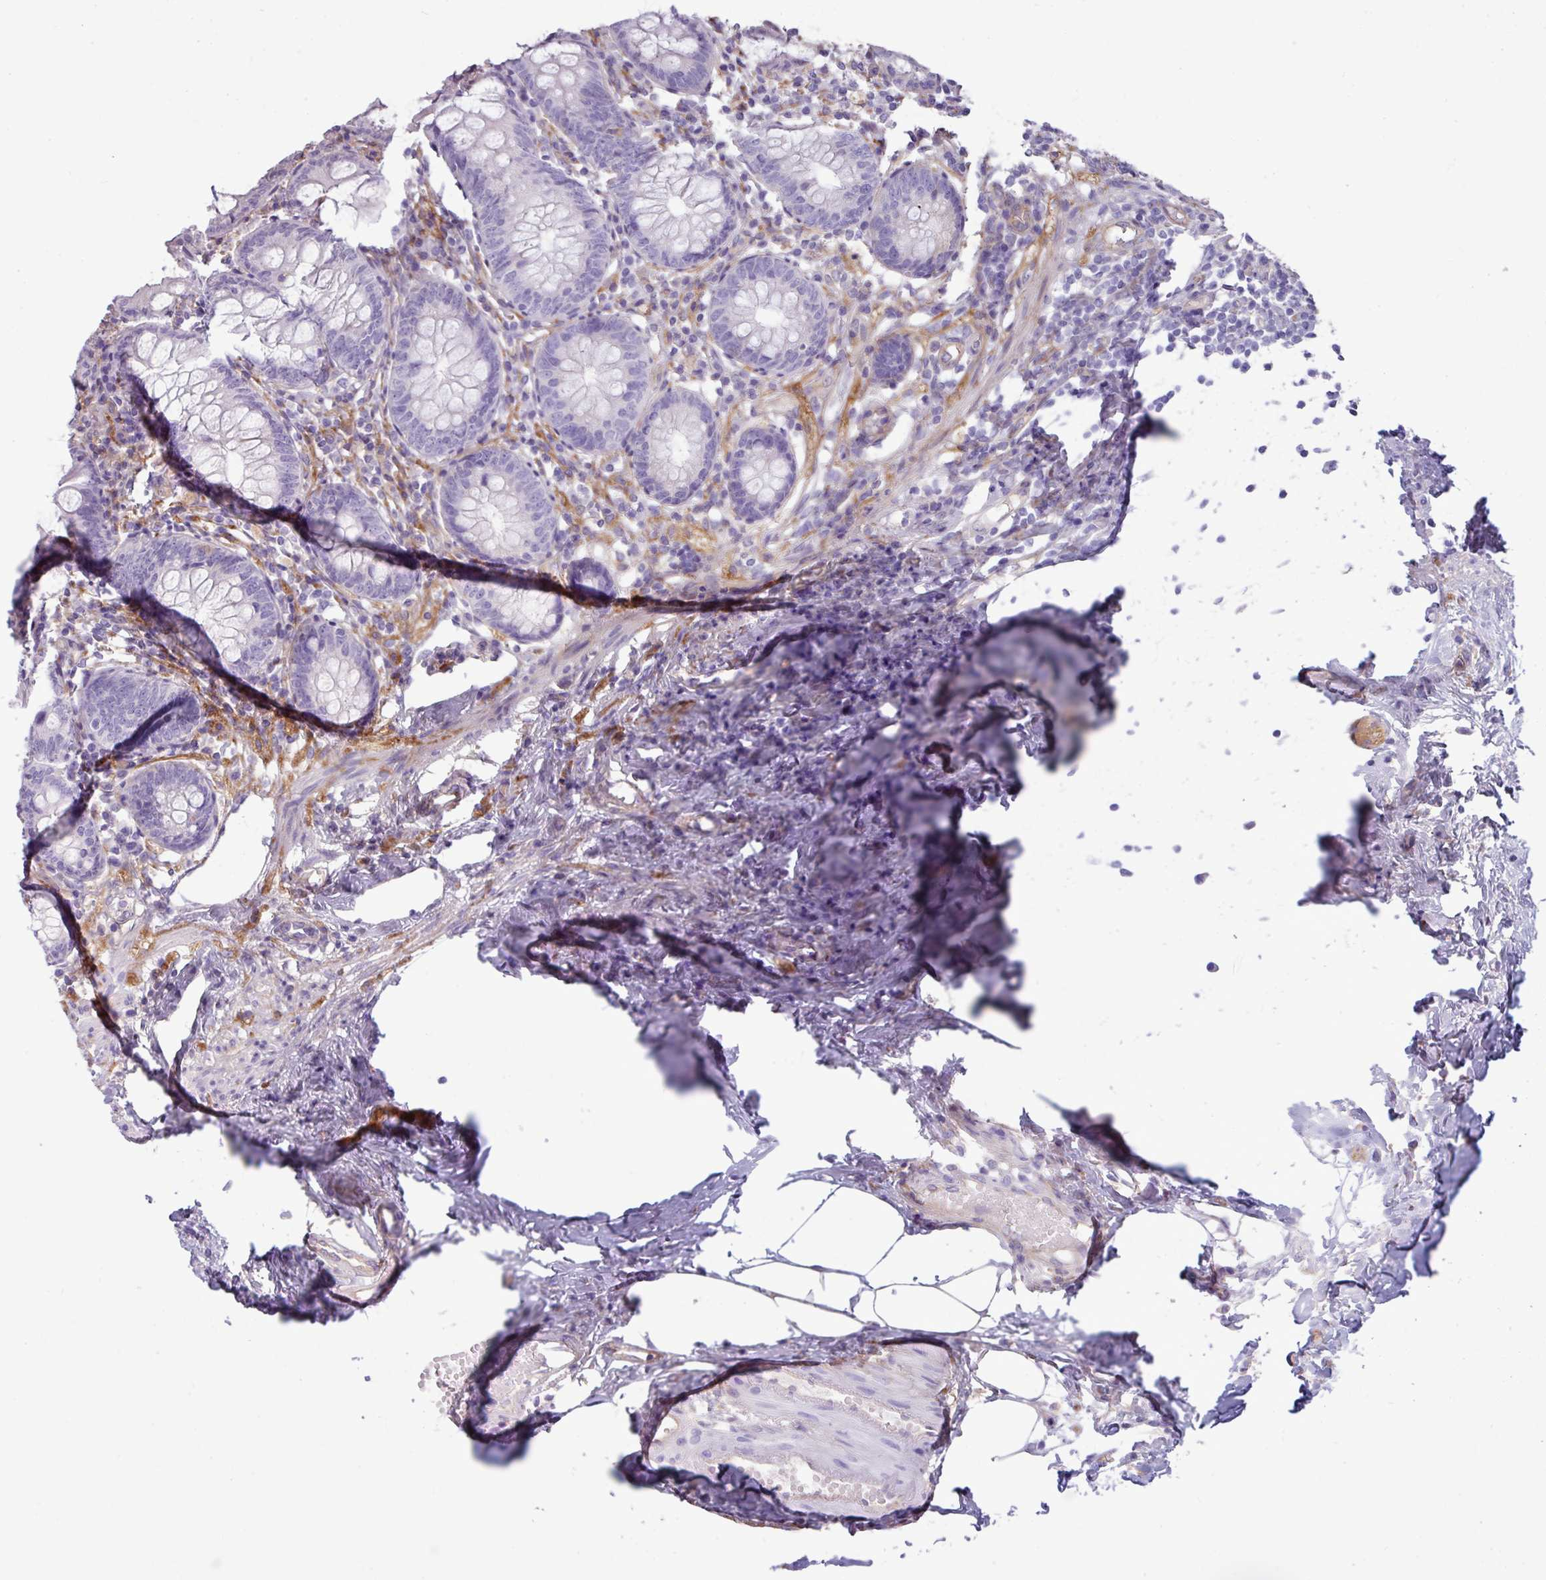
{"staining": {"intensity": "negative", "quantity": "none", "location": "none"}, "tissue": "appendix", "cell_type": "Glandular cells", "image_type": "normal", "snomed": [{"axis": "morphology", "description": "Normal tissue, NOS"}, {"axis": "topography", "description": "Appendix"}], "caption": "High power microscopy micrograph of an immunohistochemistry (IHC) micrograph of unremarkable appendix, revealing no significant positivity in glandular cells.", "gene": "KIRREL3", "patient": {"sex": "female", "age": 54}}